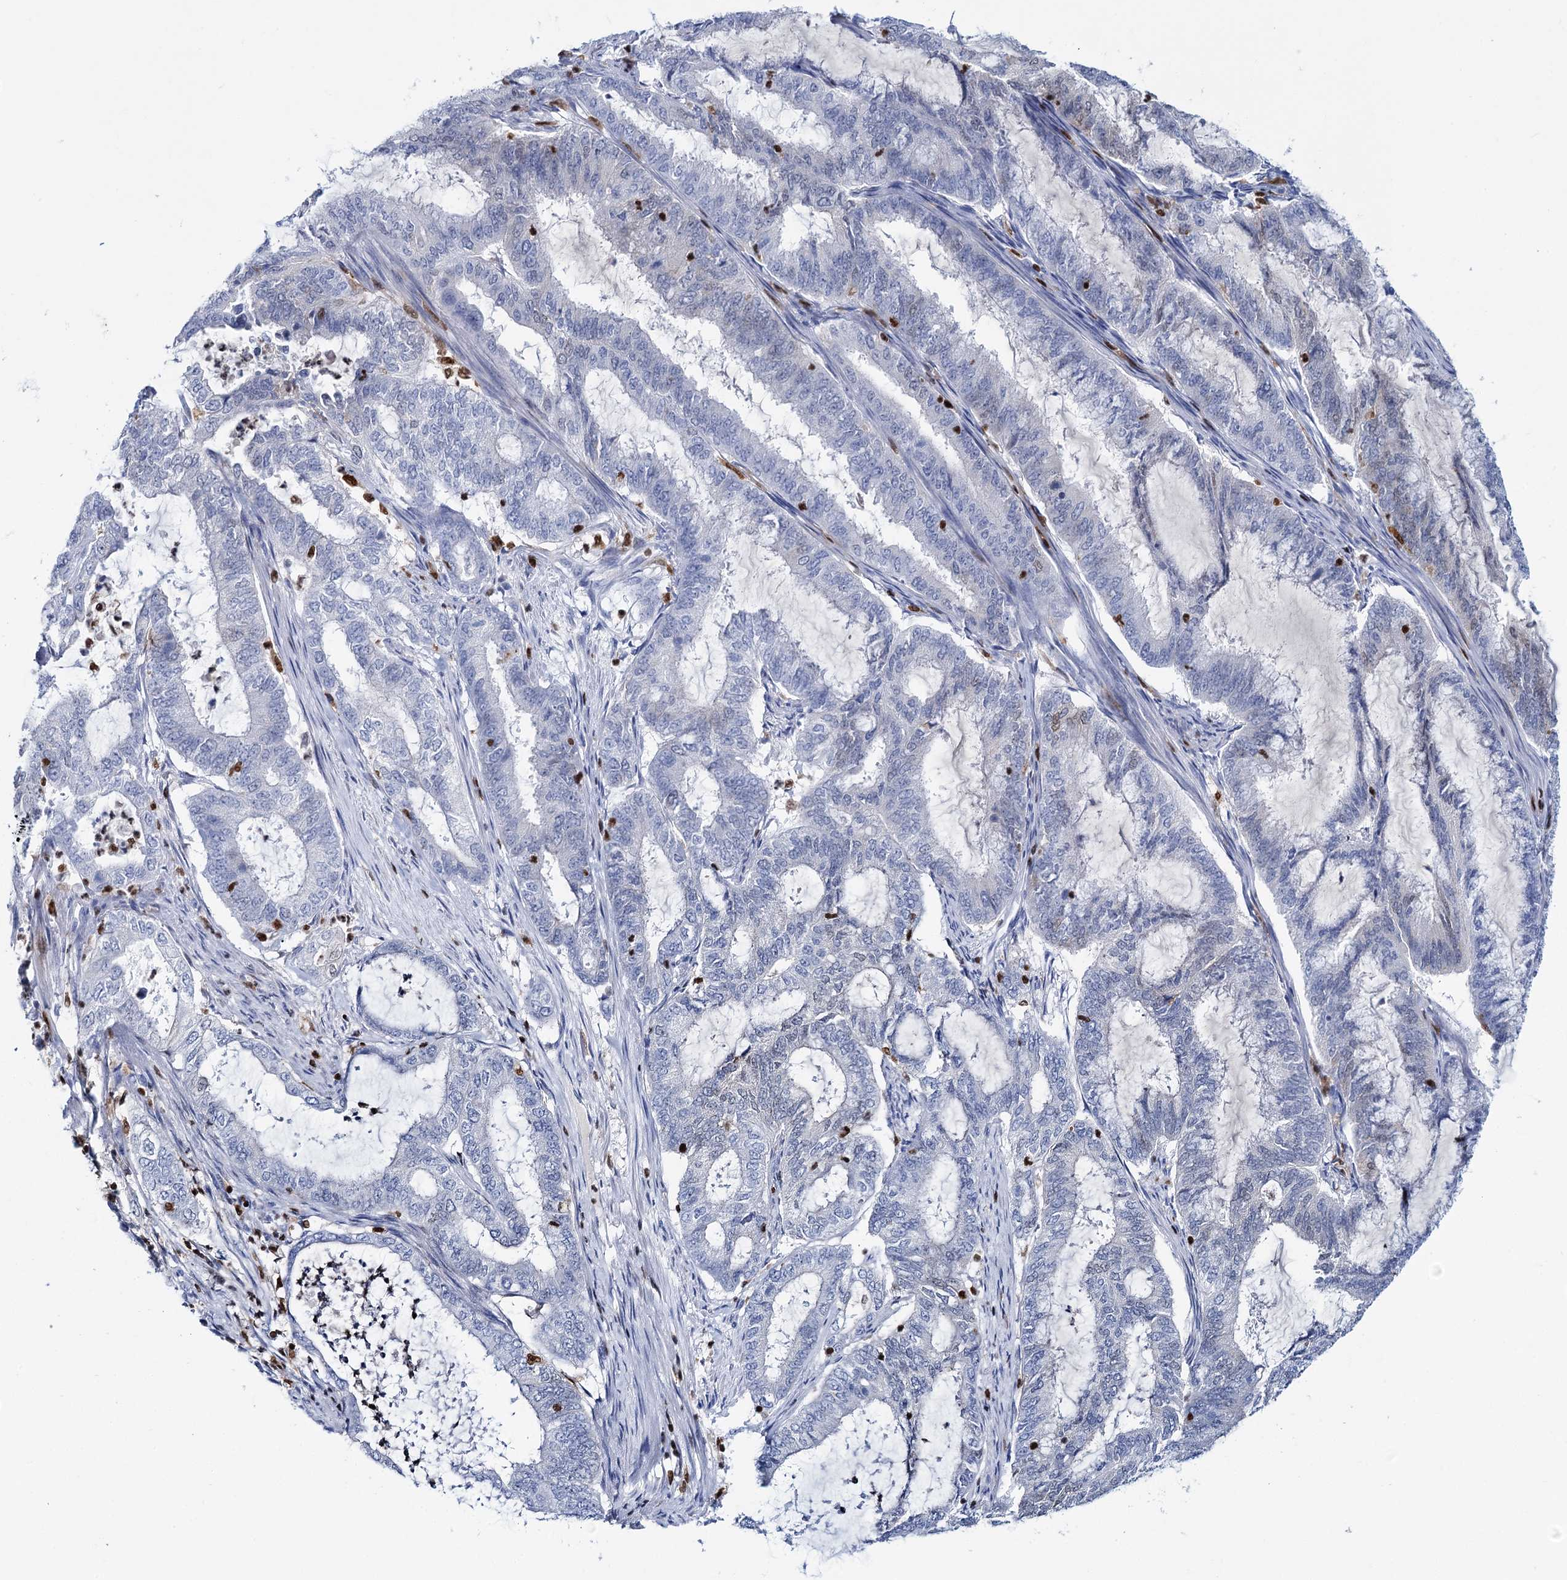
{"staining": {"intensity": "negative", "quantity": "none", "location": "none"}, "tissue": "endometrial cancer", "cell_type": "Tumor cells", "image_type": "cancer", "snomed": [{"axis": "morphology", "description": "Adenocarcinoma, NOS"}, {"axis": "topography", "description": "Endometrium"}], "caption": "IHC histopathology image of neoplastic tissue: endometrial adenocarcinoma stained with DAB reveals no significant protein staining in tumor cells.", "gene": "CELF2", "patient": {"sex": "female", "age": 51}}